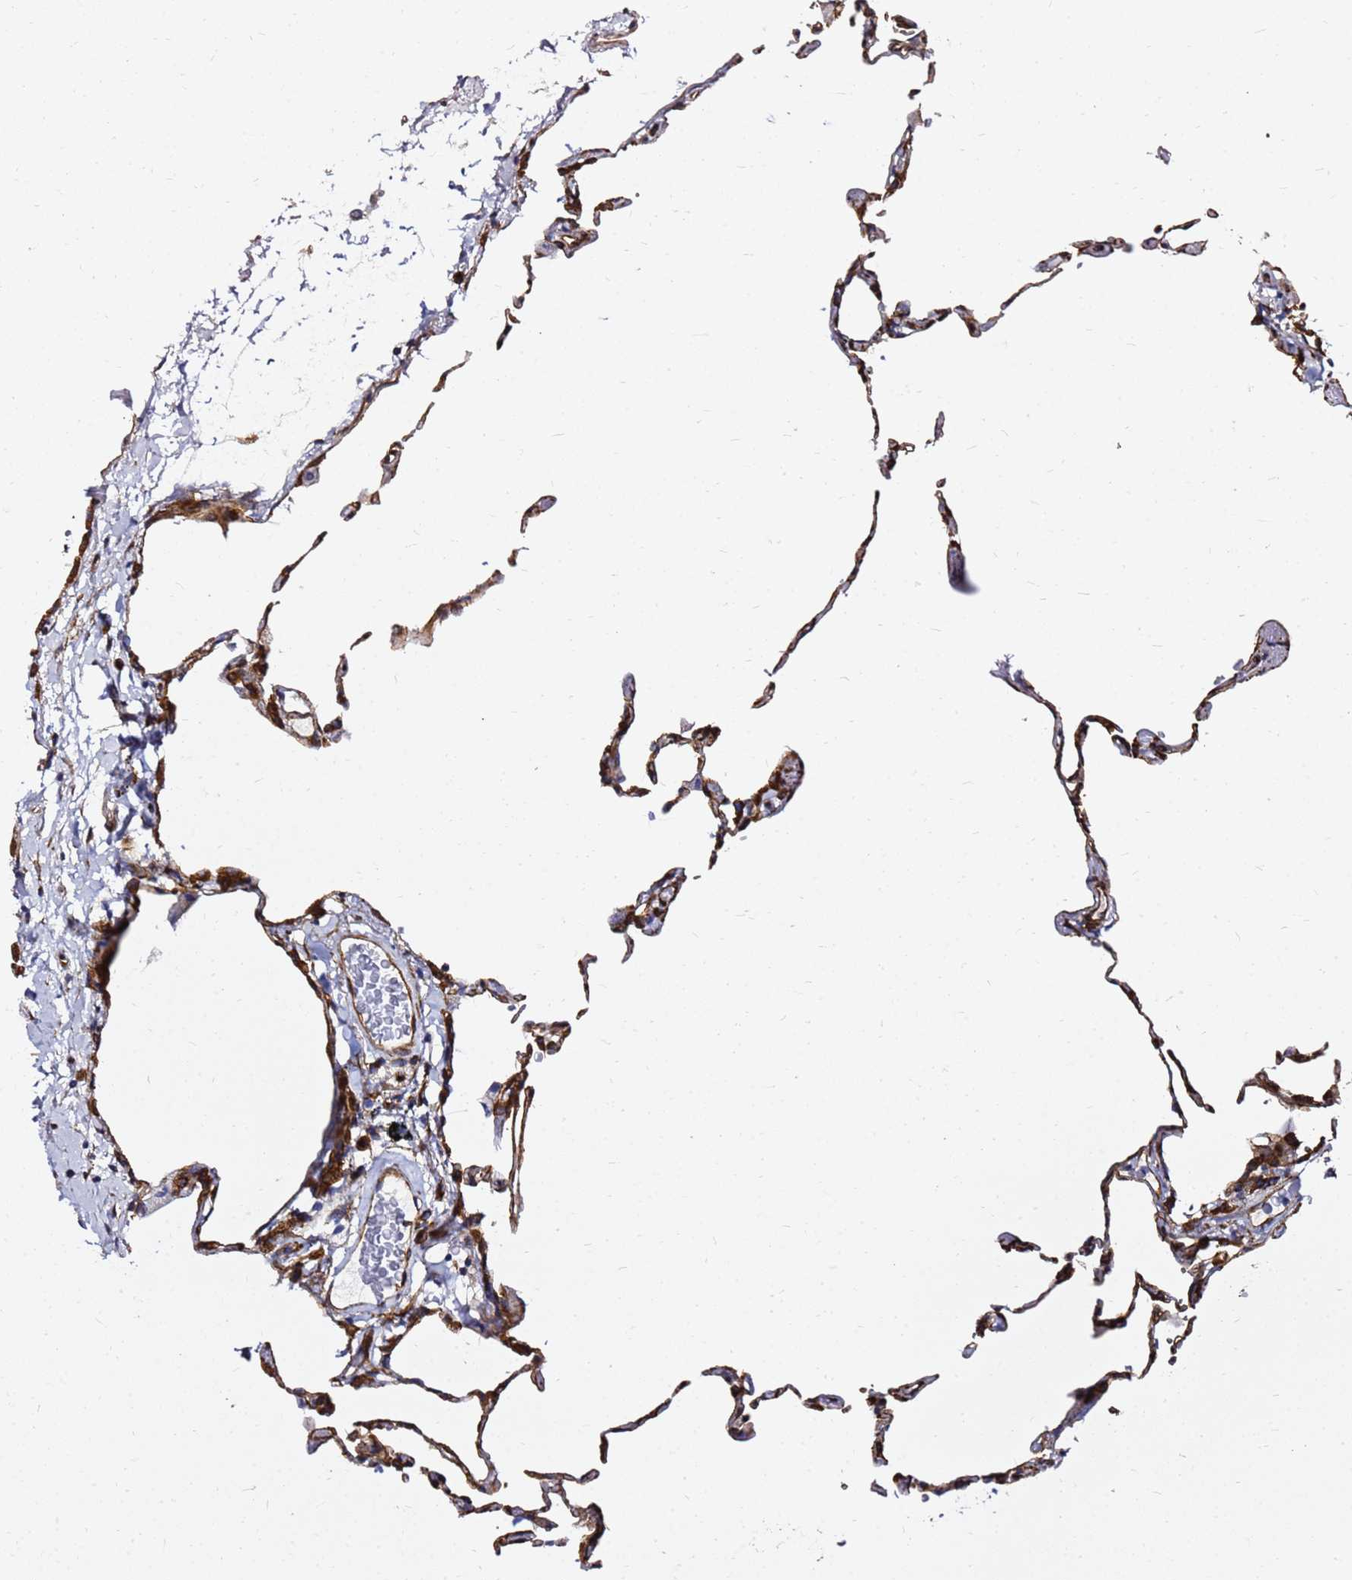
{"staining": {"intensity": "strong", "quantity": ">75%", "location": "cytoplasmic/membranous"}, "tissue": "lung", "cell_type": "Alveolar cells", "image_type": "normal", "snomed": [{"axis": "morphology", "description": "Normal tissue, NOS"}, {"axis": "topography", "description": "Lung"}], "caption": "Protein staining exhibits strong cytoplasmic/membranous staining in about >75% of alveolar cells in normal lung.", "gene": "TUBA8", "patient": {"sex": "female", "age": 57}}